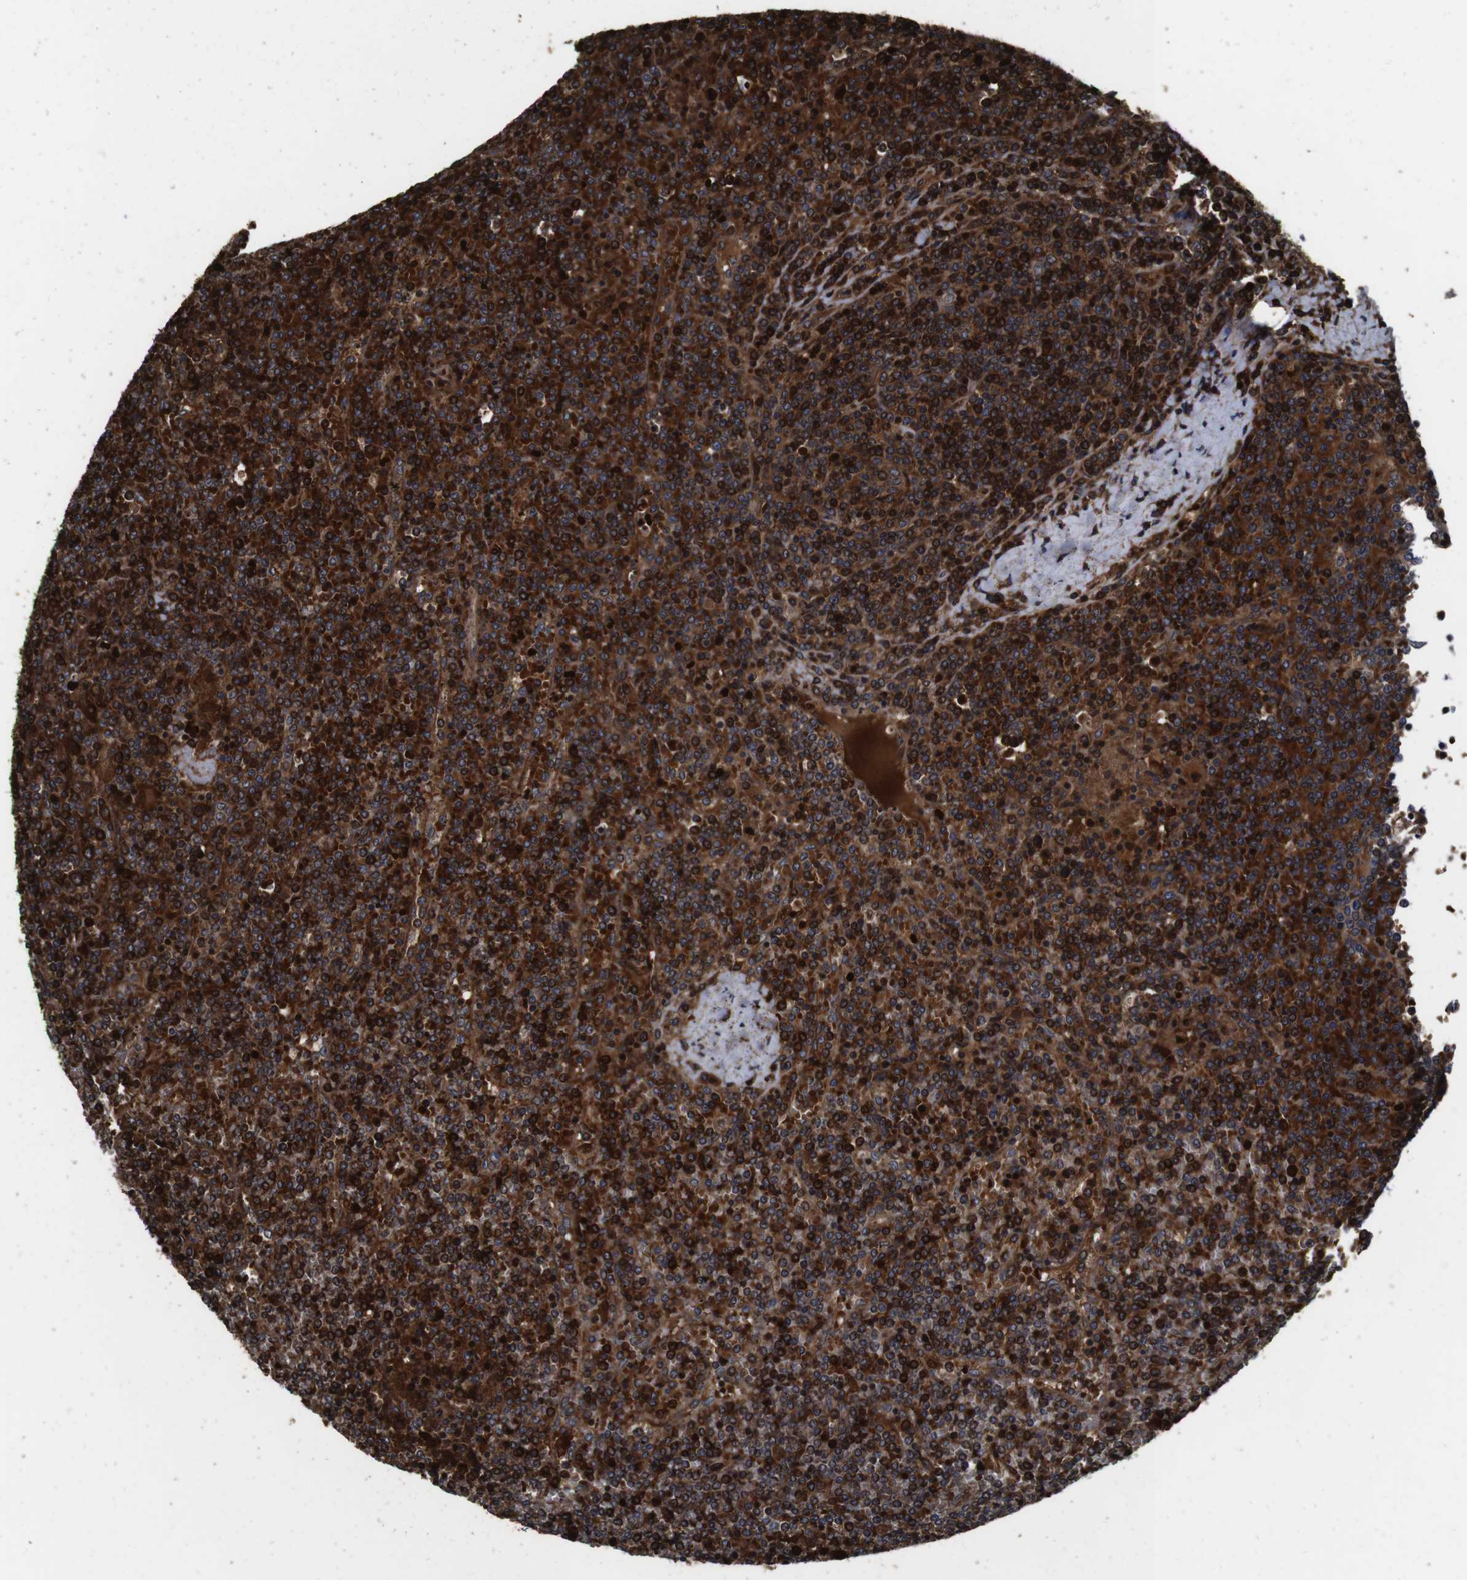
{"staining": {"intensity": "strong", "quantity": ">75%", "location": "cytoplasmic/membranous"}, "tissue": "lymphoma", "cell_type": "Tumor cells", "image_type": "cancer", "snomed": [{"axis": "morphology", "description": "Malignant lymphoma, non-Hodgkin's type, Low grade"}, {"axis": "topography", "description": "Spleen"}], "caption": "Protein expression analysis of human lymphoma reveals strong cytoplasmic/membranous staining in approximately >75% of tumor cells.", "gene": "SMYD3", "patient": {"sex": "female", "age": 19}}